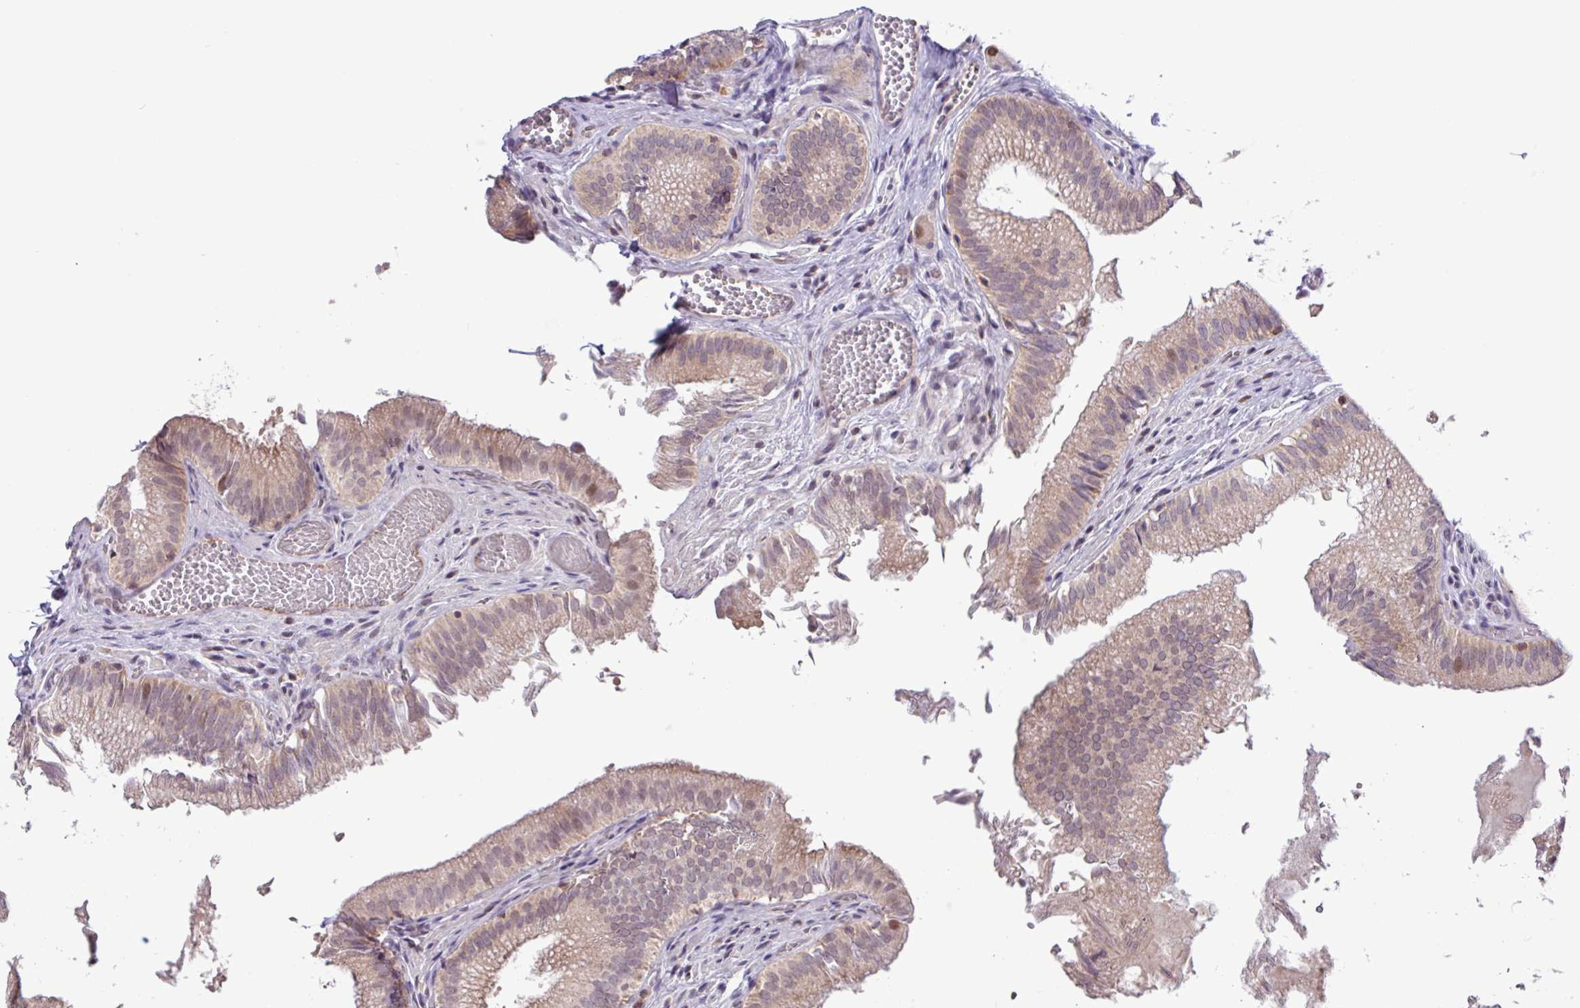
{"staining": {"intensity": "moderate", "quantity": "25%-75%", "location": "cytoplasmic/membranous,nuclear"}, "tissue": "gallbladder", "cell_type": "Glandular cells", "image_type": "normal", "snomed": [{"axis": "morphology", "description": "Normal tissue, NOS"}, {"axis": "topography", "description": "Gallbladder"}, {"axis": "topography", "description": "Peripheral nerve tissue"}], "caption": "A micrograph of human gallbladder stained for a protein reveals moderate cytoplasmic/membranous,nuclear brown staining in glandular cells.", "gene": "RTL3", "patient": {"sex": "male", "age": 17}}